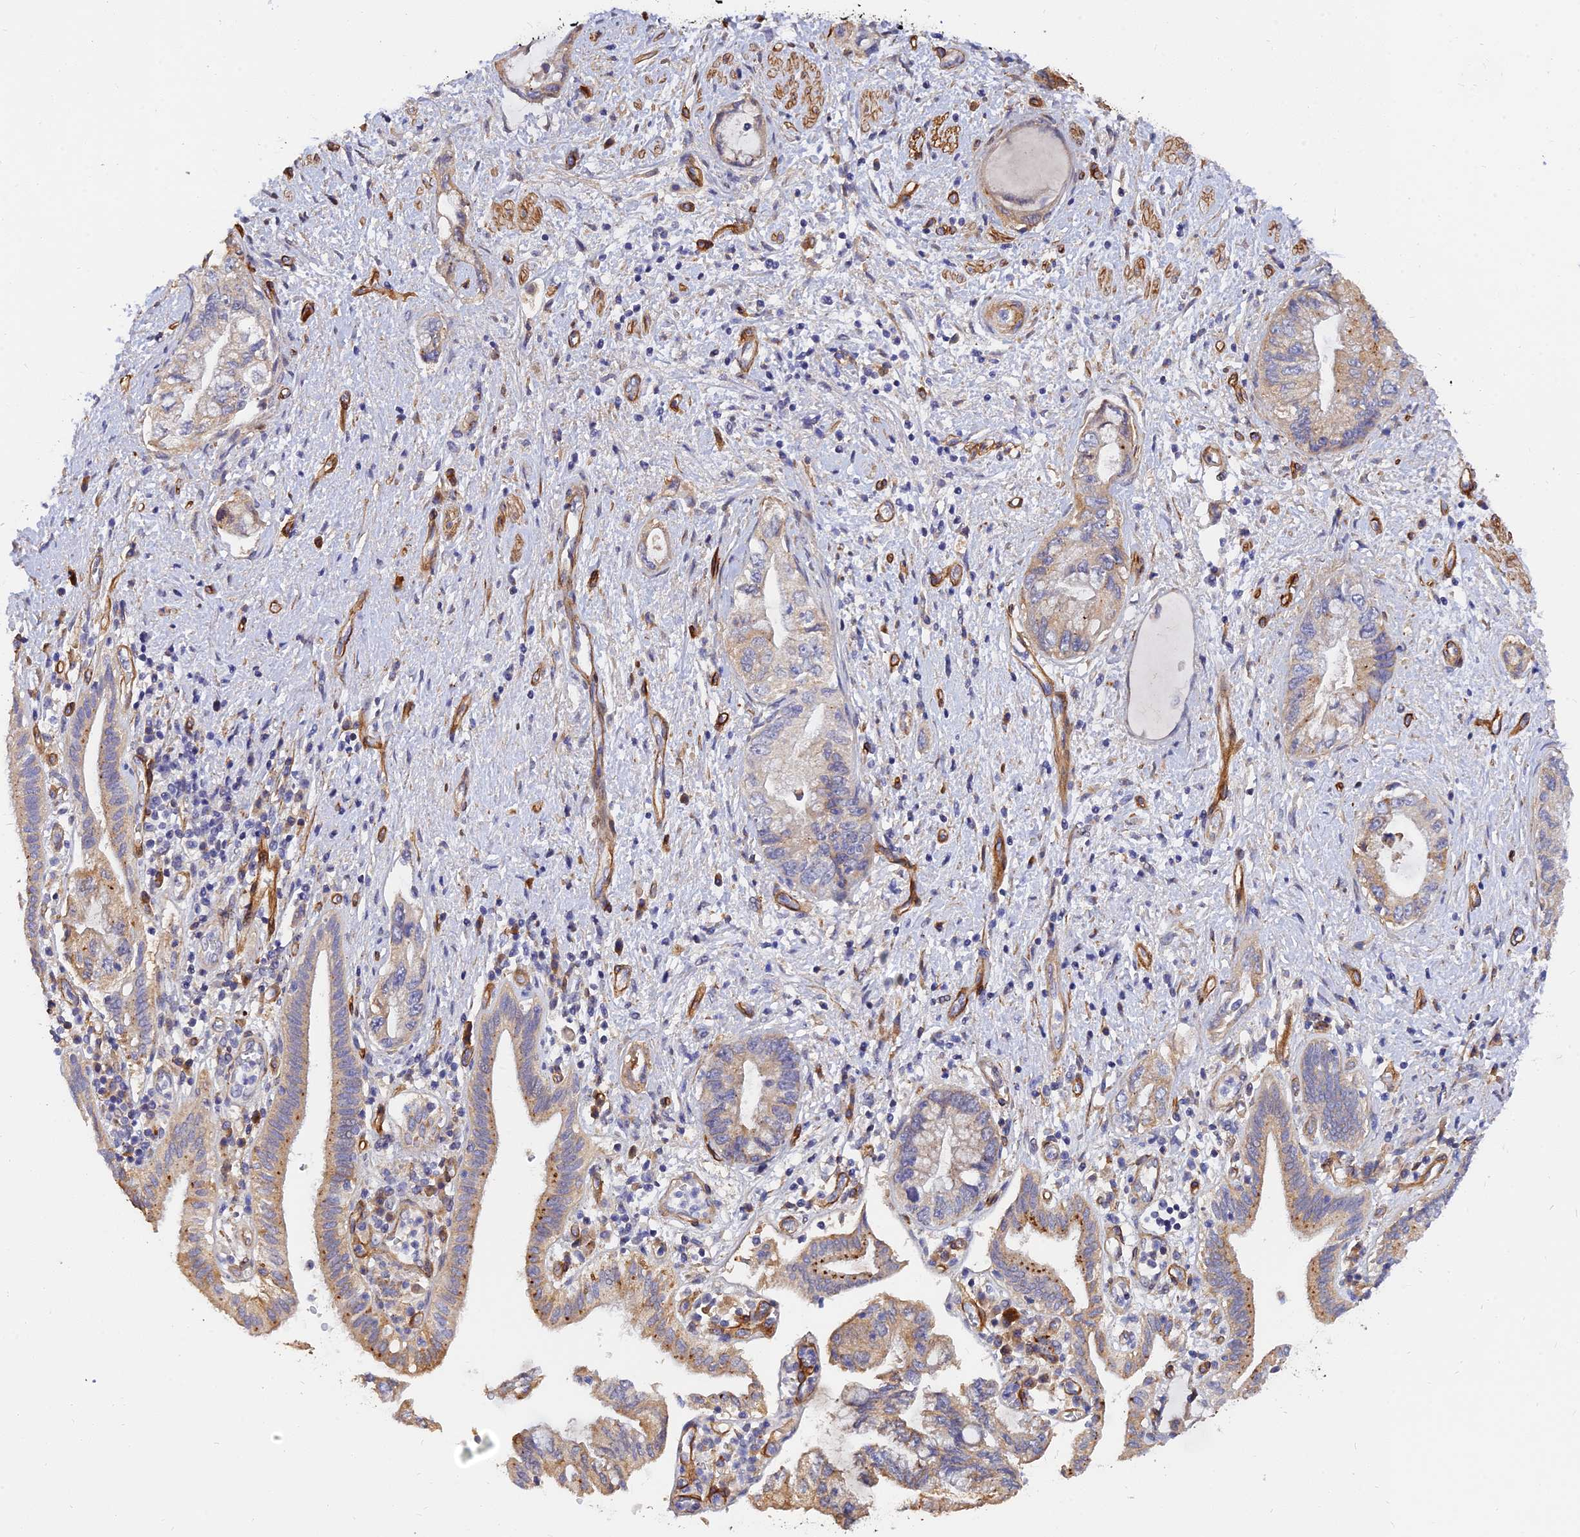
{"staining": {"intensity": "moderate", "quantity": "<25%", "location": "cytoplasmic/membranous"}, "tissue": "pancreatic cancer", "cell_type": "Tumor cells", "image_type": "cancer", "snomed": [{"axis": "morphology", "description": "Adenocarcinoma, NOS"}, {"axis": "topography", "description": "Pancreas"}], "caption": "Pancreatic cancer (adenocarcinoma) stained for a protein (brown) demonstrates moderate cytoplasmic/membranous positive staining in approximately <25% of tumor cells.", "gene": "MRPL35", "patient": {"sex": "female", "age": 73}}